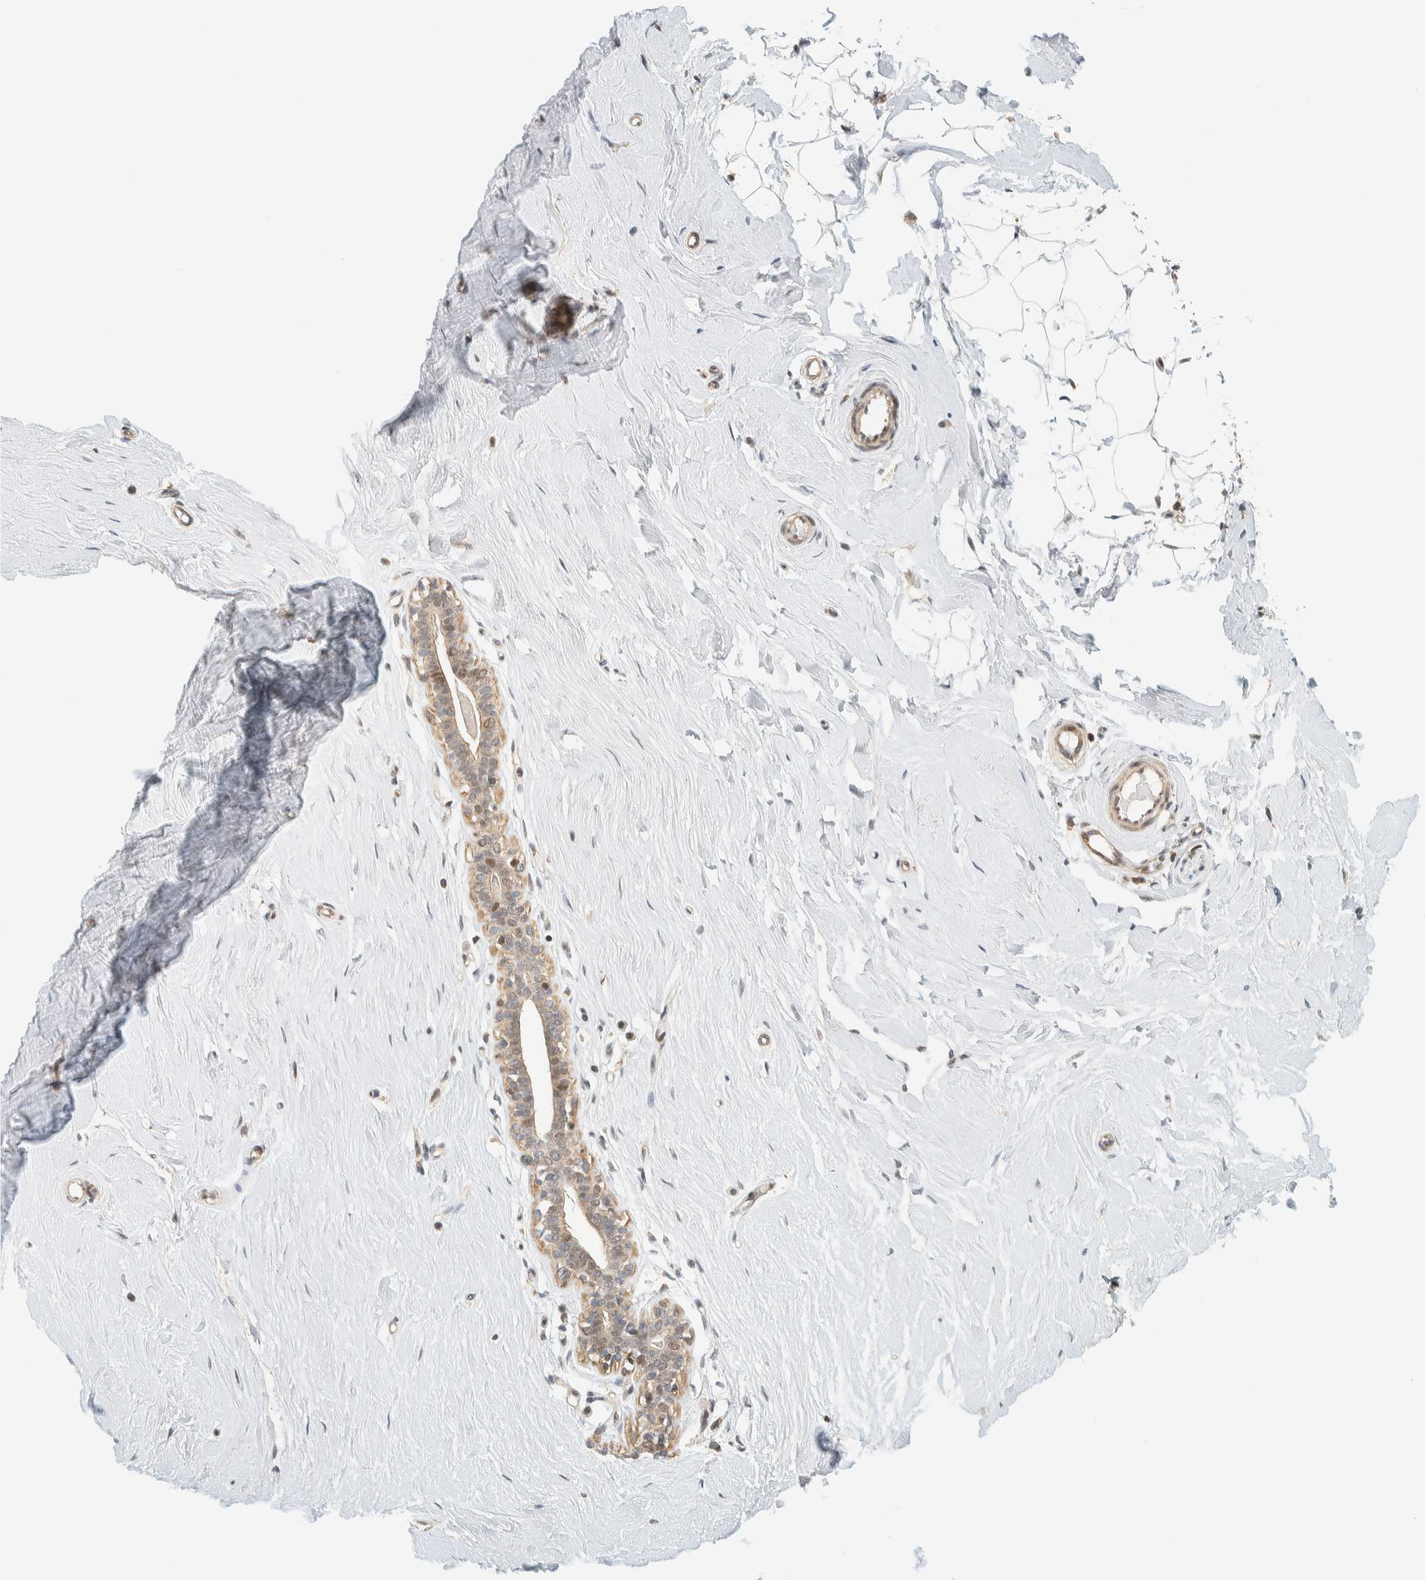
{"staining": {"intensity": "negative", "quantity": "none", "location": "none"}, "tissue": "breast", "cell_type": "Adipocytes", "image_type": "normal", "snomed": [{"axis": "morphology", "description": "Normal tissue, NOS"}, {"axis": "topography", "description": "Breast"}], "caption": "High power microscopy histopathology image of an immunohistochemistry image of unremarkable breast, revealing no significant staining in adipocytes. Brightfield microscopy of IHC stained with DAB (3,3'-diaminobenzidine) (brown) and hematoxylin (blue), captured at high magnification.", "gene": "ARFGEF1", "patient": {"sex": "female", "age": 23}}